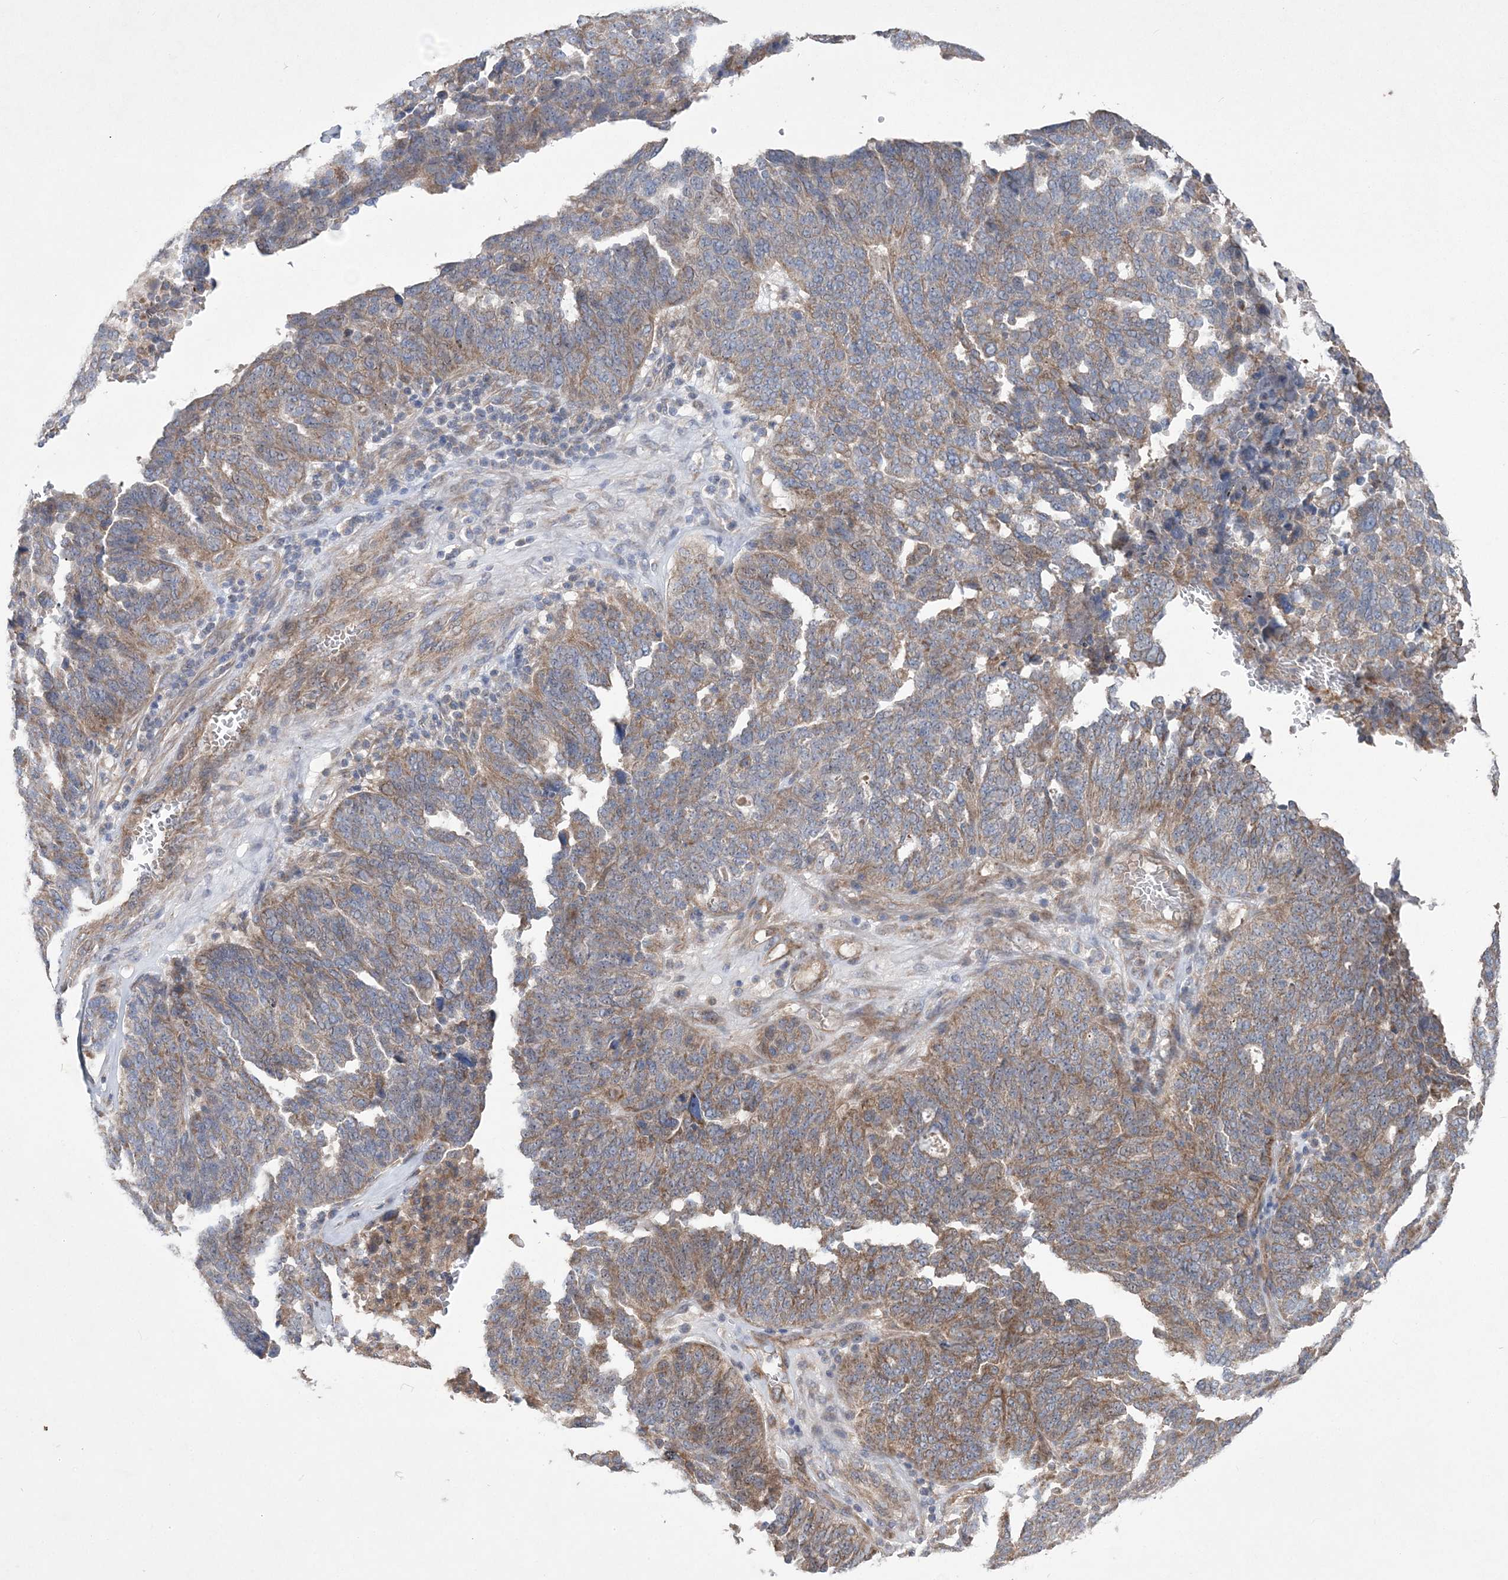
{"staining": {"intensity": "moderate", "quantity": "25%-75%", "location": "cytoplasmic/membranous"}, "tissue": "ovarian cancer", "cell_type": "Tumor cells", "image_type": "cancer", "snomed": [{"axis": "morphology", "description": "Cystadenocarcinoma, serous, NOS"}, {"axis": "topography", "description": "Ovary"}], "caption": "Protein staining demonstrates moderate cytoplasmic/membranous positivity in approximately 25%-75% of tumor cells in ovarian cancer (serous cystadenocarcinoma). (DAB IHC with brightfield microscopy, high magnification).", "gene": "MTRF1L", "patient": {"sex": "female", "age": 59}}